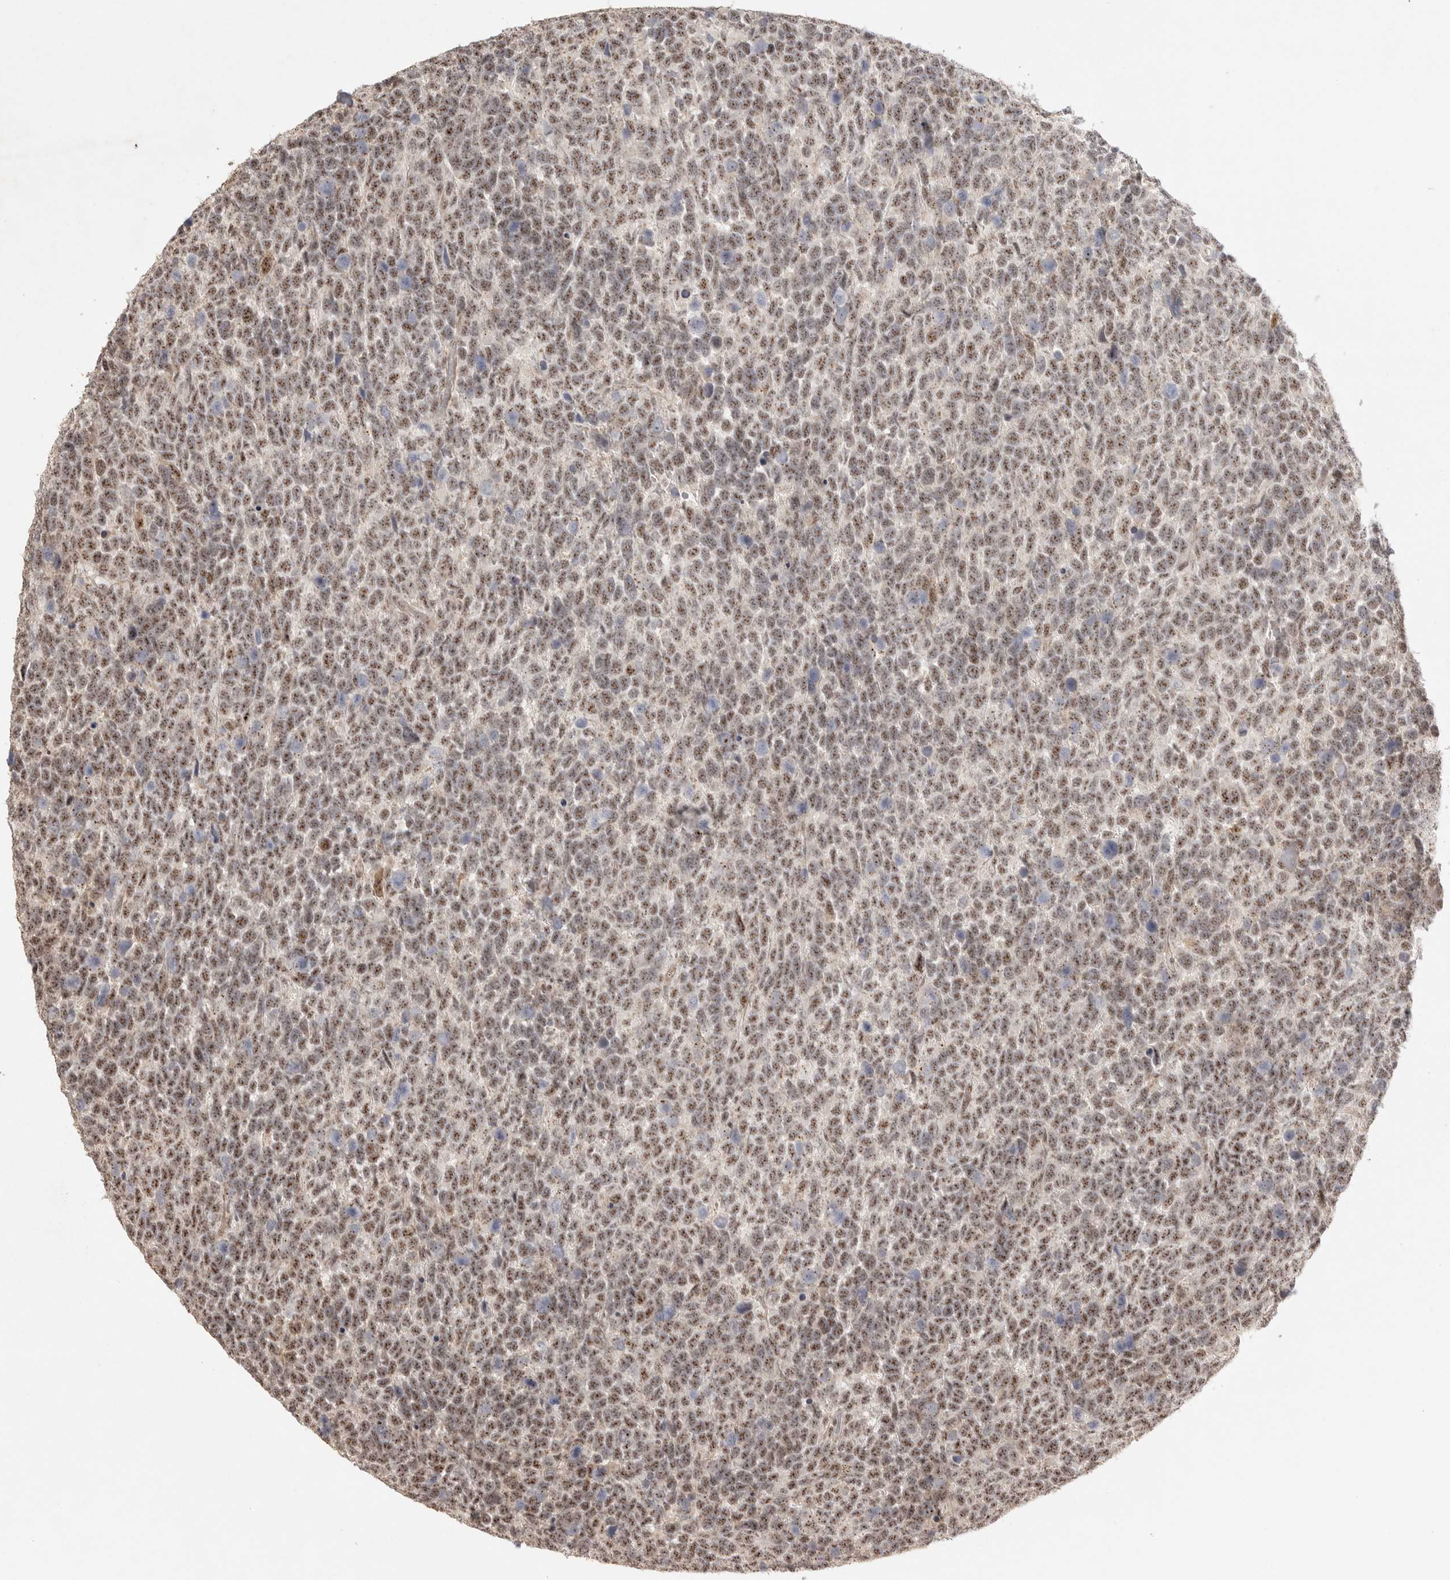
{"staining": {"intensity": "moderate", "quantity": ">75%", "location": "nuclear"}, "tissue": "urothelial cancer", "cell_type": "Tumor cells", "image_type": "cancer", "snomed": [{"axis": "morphology", "description": "Urothelial carcinoma, High grade"}, {"axis": "topography", "description": "Urinary bladder"}], "caption": "Human urothelial cancer stained for a protein (brown) demonstrates moderate nuclear positive expression in about >75% of tumor cells.", "gene": "POMP", "patient": {"sex": "female", "age": 82}}